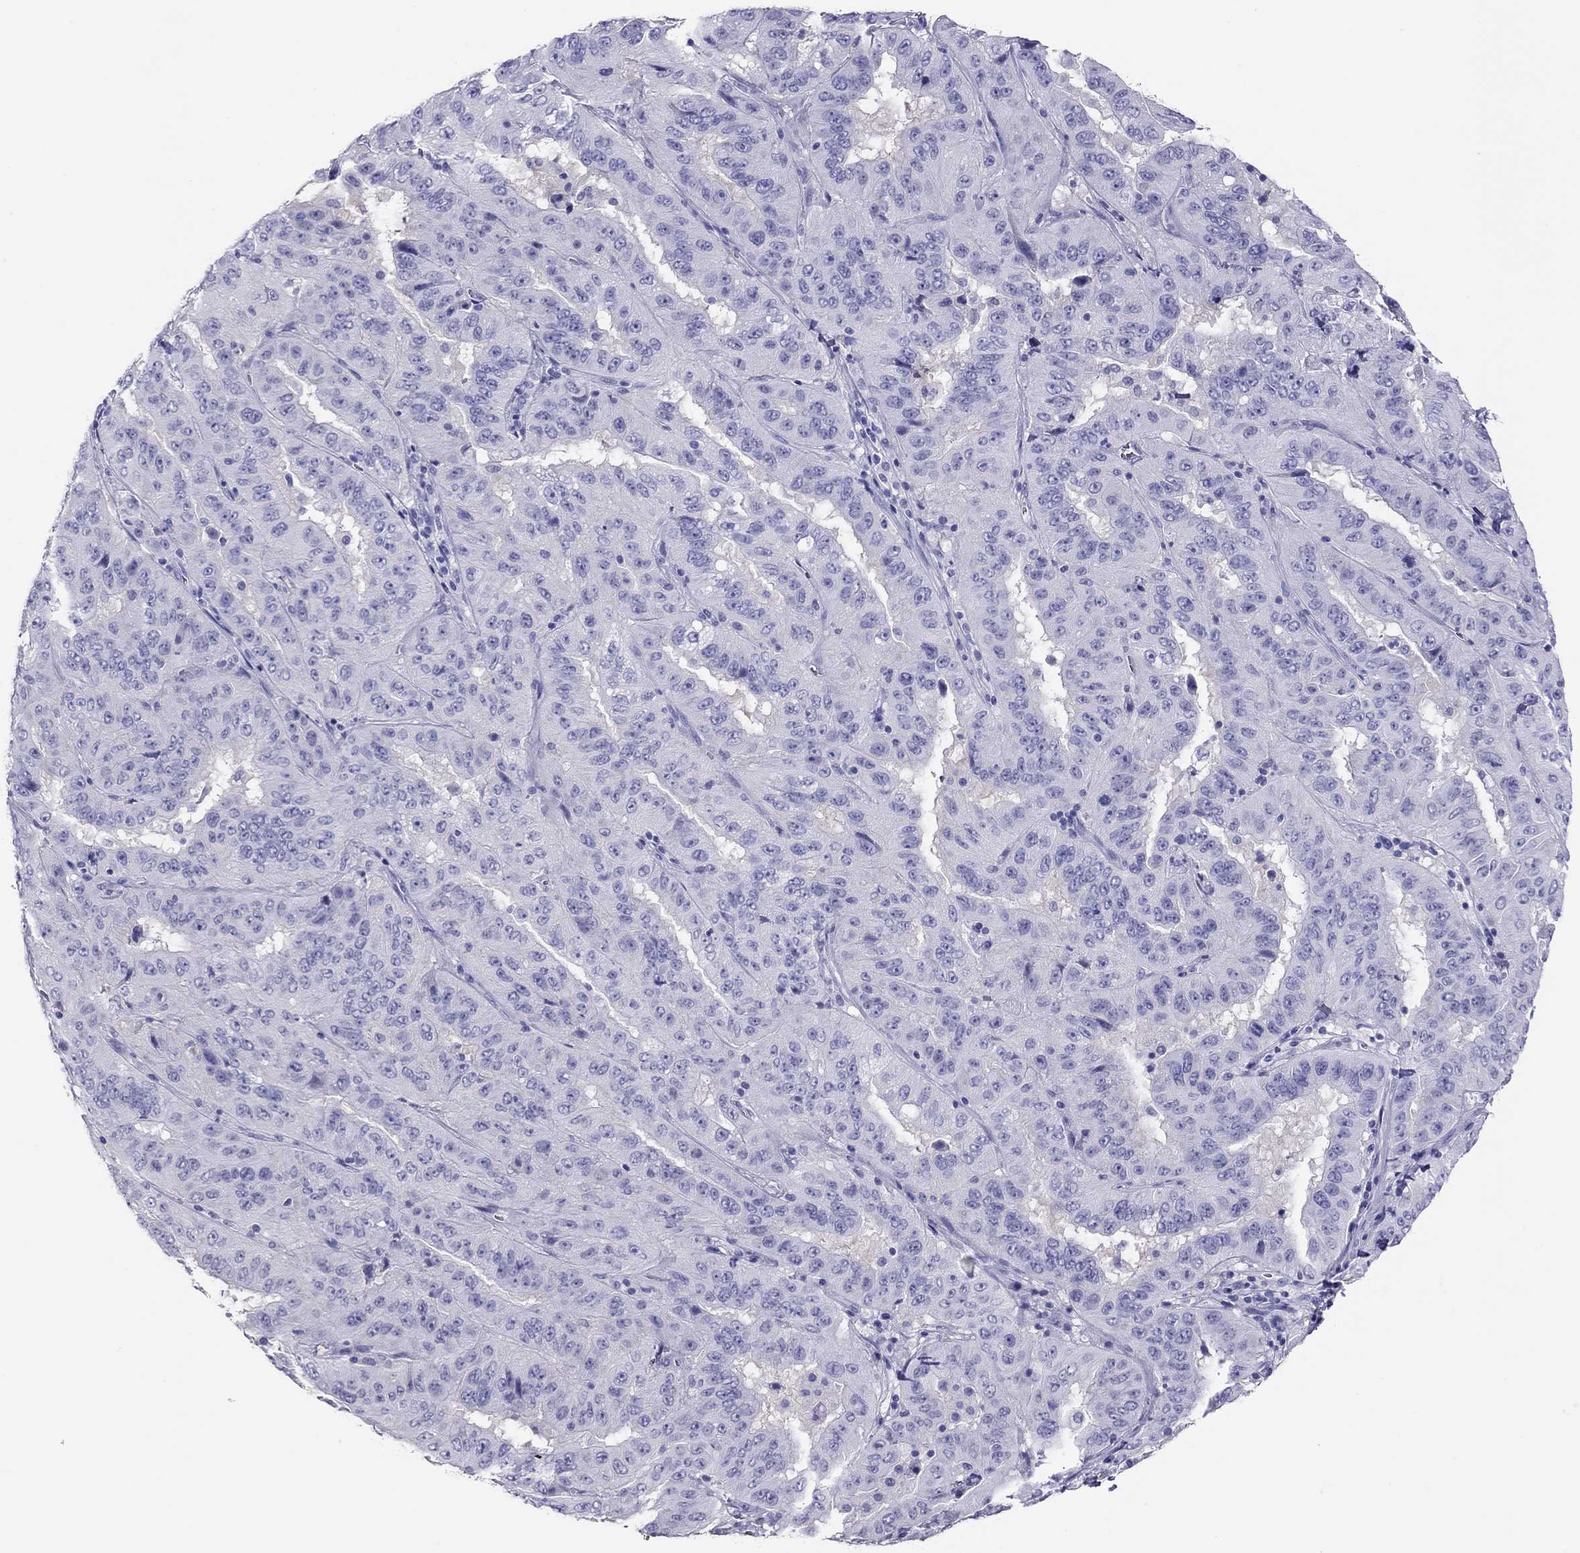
{"staining": {"intensity": "negative", "quantity": "none", "location": "none"}, "tissue": "pancreatic cancer", "cell_type": "Tumor cells", "image_type": "cancer", "snomed": [{"axis": "morphology", "description": "Adenocarcinoma, NOS"}, {"axis": "topography", "description": "Pancreas"}], "caption": "Pancreatic cancer was stained to show a protein in brown. There is no significant staining in tumor cells.", "gene": "PSMB11", "patient": {"sex": "male", "age": 63}}